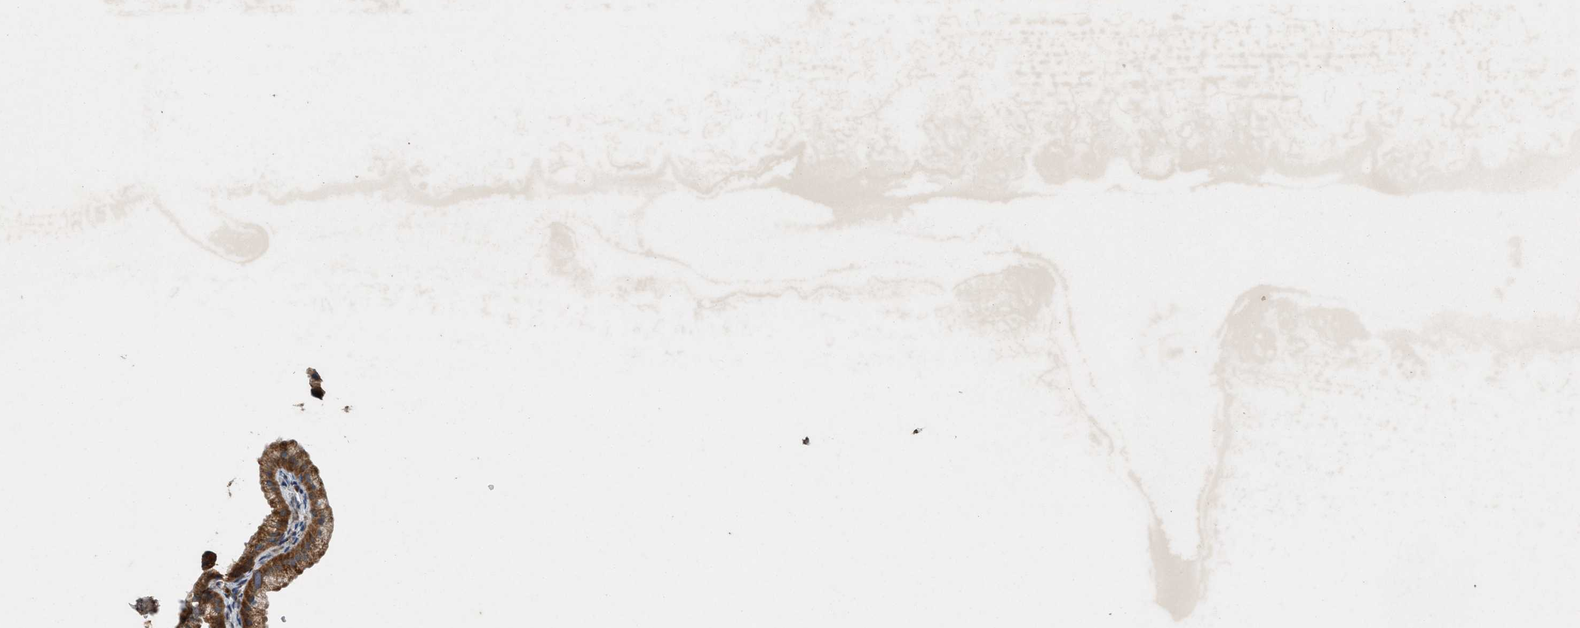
{"staining": {"intensity": "strong", "quantity": ">75%", "location": "cytoplasmic/membranous"}, "tissue": "gallbladder", "cell_type": "Glandular cells", "image_type": "normal", "snomed": [{"axis": "morphology", "description": "Normal tissue, NOS"}, {"axis": "topography", "description": "Gallbladder"}], "caption": "This micrograph exhibits immunohistochemistry (IHC) staining of normal human gallbladder, with high strong cytoplasmic/membranous positivity in approximately >75% of glandular cells.", "gene": "ARHGEF5", "patient": {"sex": "female", "age": 64}}